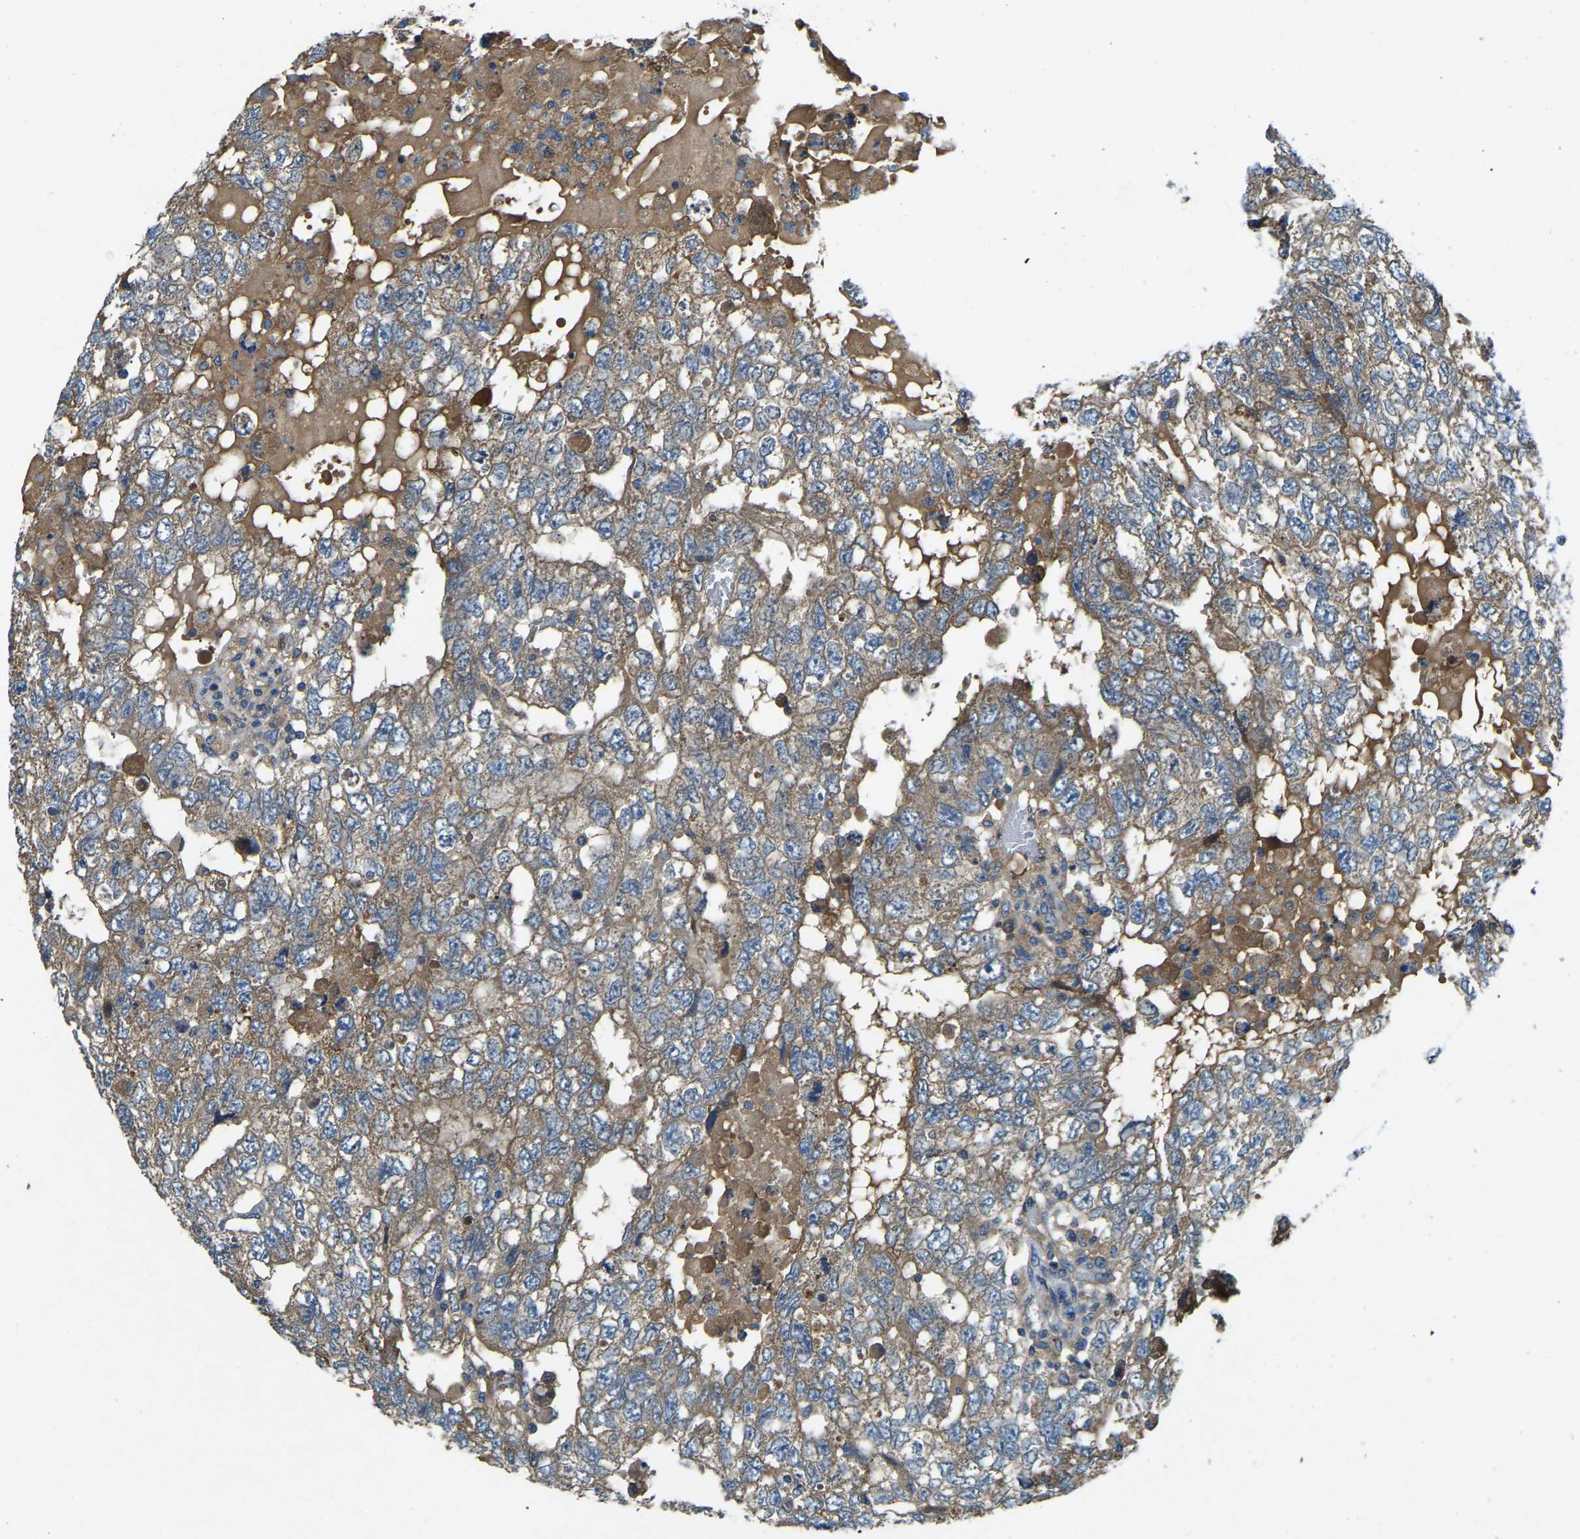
{"staining": {"intensity": "moderate", "quantity": ">75%", "location": "cytoplasmic/membranous"}, "tissue": "testis cancer", "cell_type": "Tumor cells", "image_type": "cancer", "snomed": [{"axis": "morphology", "description": "Carcinoma, Embryonal, NOS"}, {"axis": "topography", "description": "Testis"}], "caption": "Protein staining of embryonal carcinoma (testis) tissue exhibits moderate cytoplasmic/membranous positivity in approximately >75% of tumor cells.", "gene": "ATP8B1", "patient": {"sex": "male", "age": 36}}